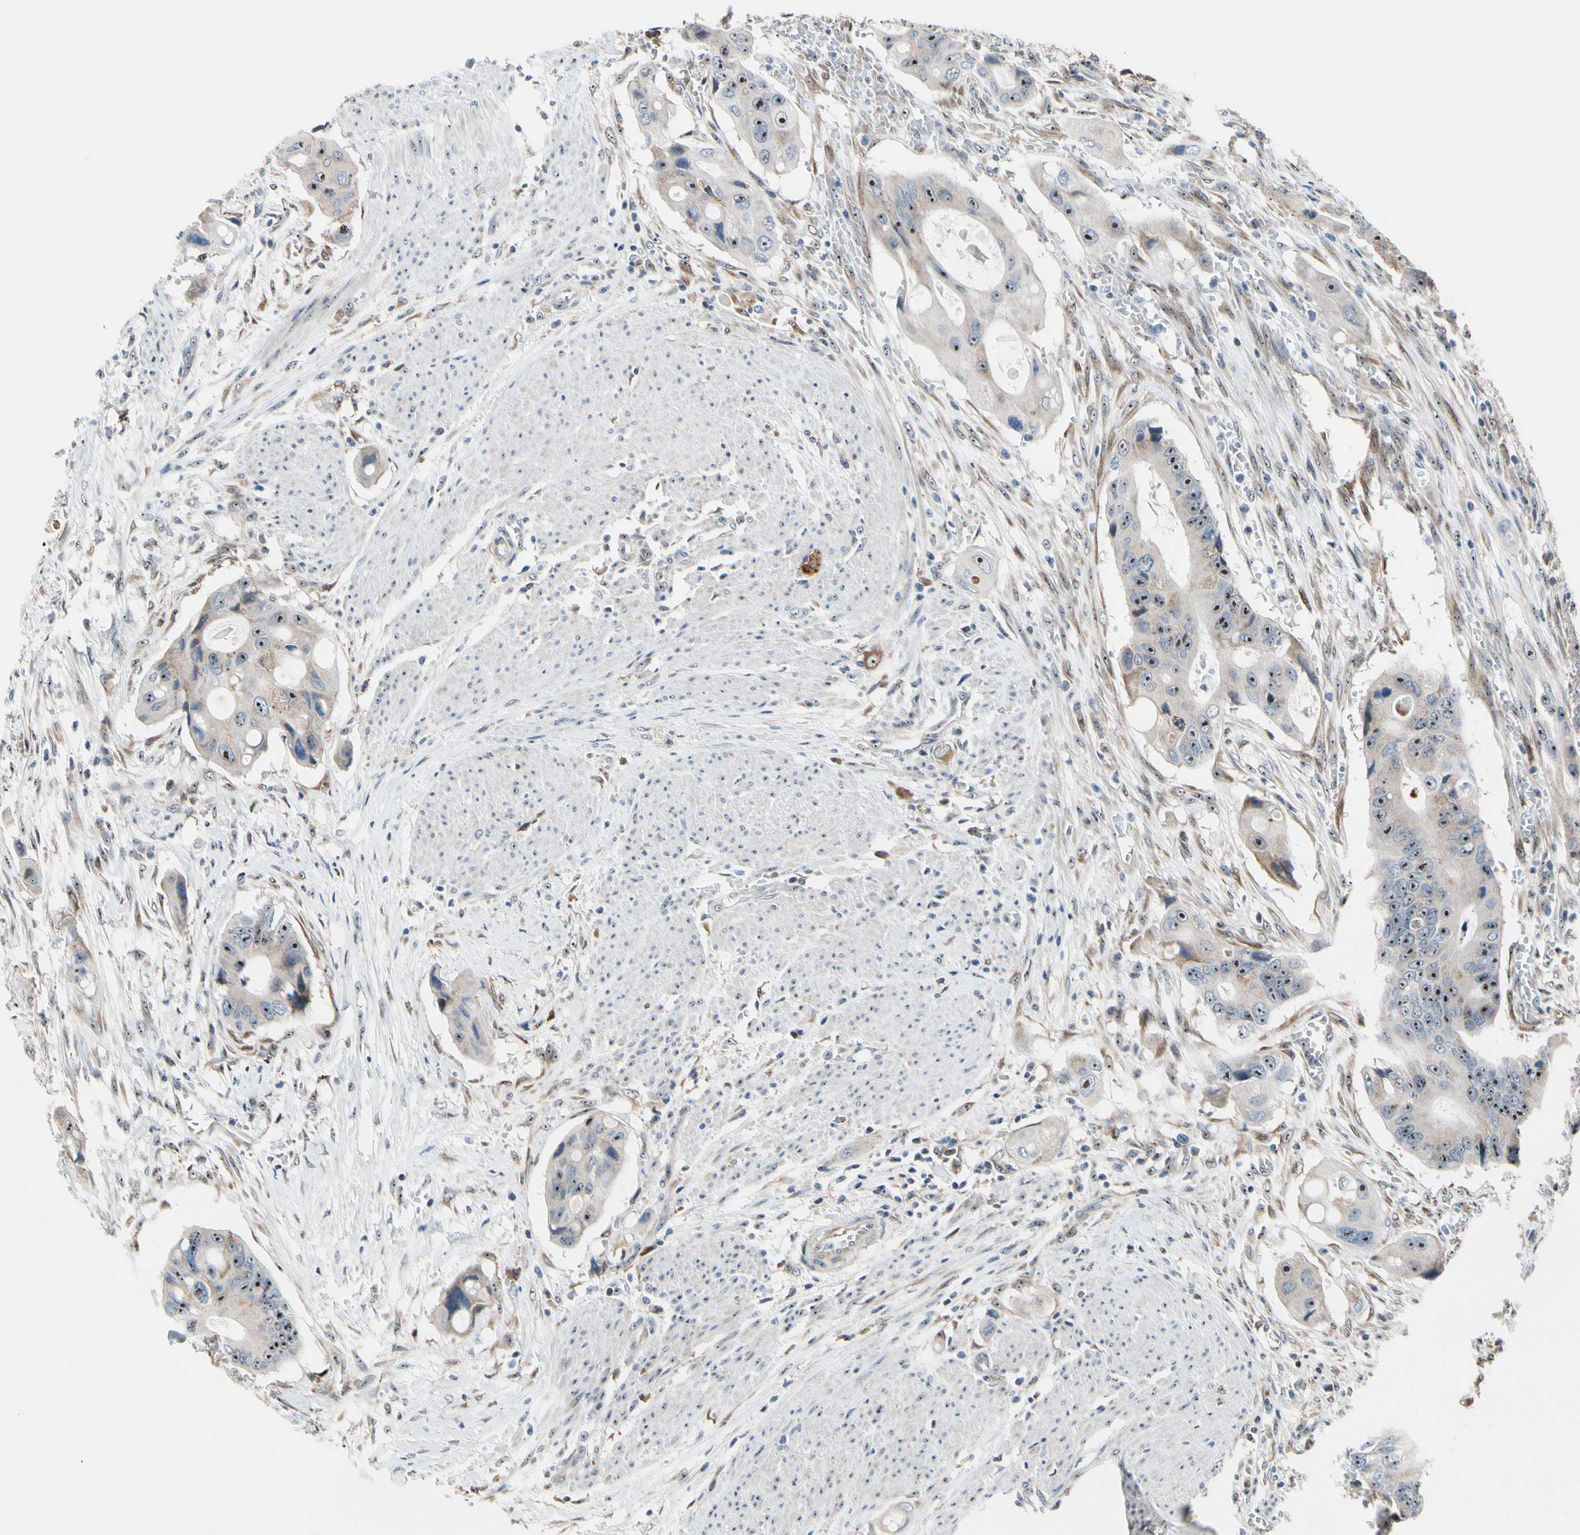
{"staining": {"intensity": "weak", "quantity": ">75%", "location": "cytoplasmic/membranous"}, "tissue": "colorectal cancer", "cell_type": "Tumor cells", "image_type": "cancer", "snomed": [{"axis": "morphology", "description": "Adenocarcinoma, NOS"}, {"axis": "topography", "description": "Colon"}], "caption": "This is a photomicrograph of IHC staining of adenocarcinoma (colorectal), which shows weak staining in the cytoplasmic/membranous of tumor cells.", "gene": "TMED7", "patient": {"sex": "female", "age": 57}}